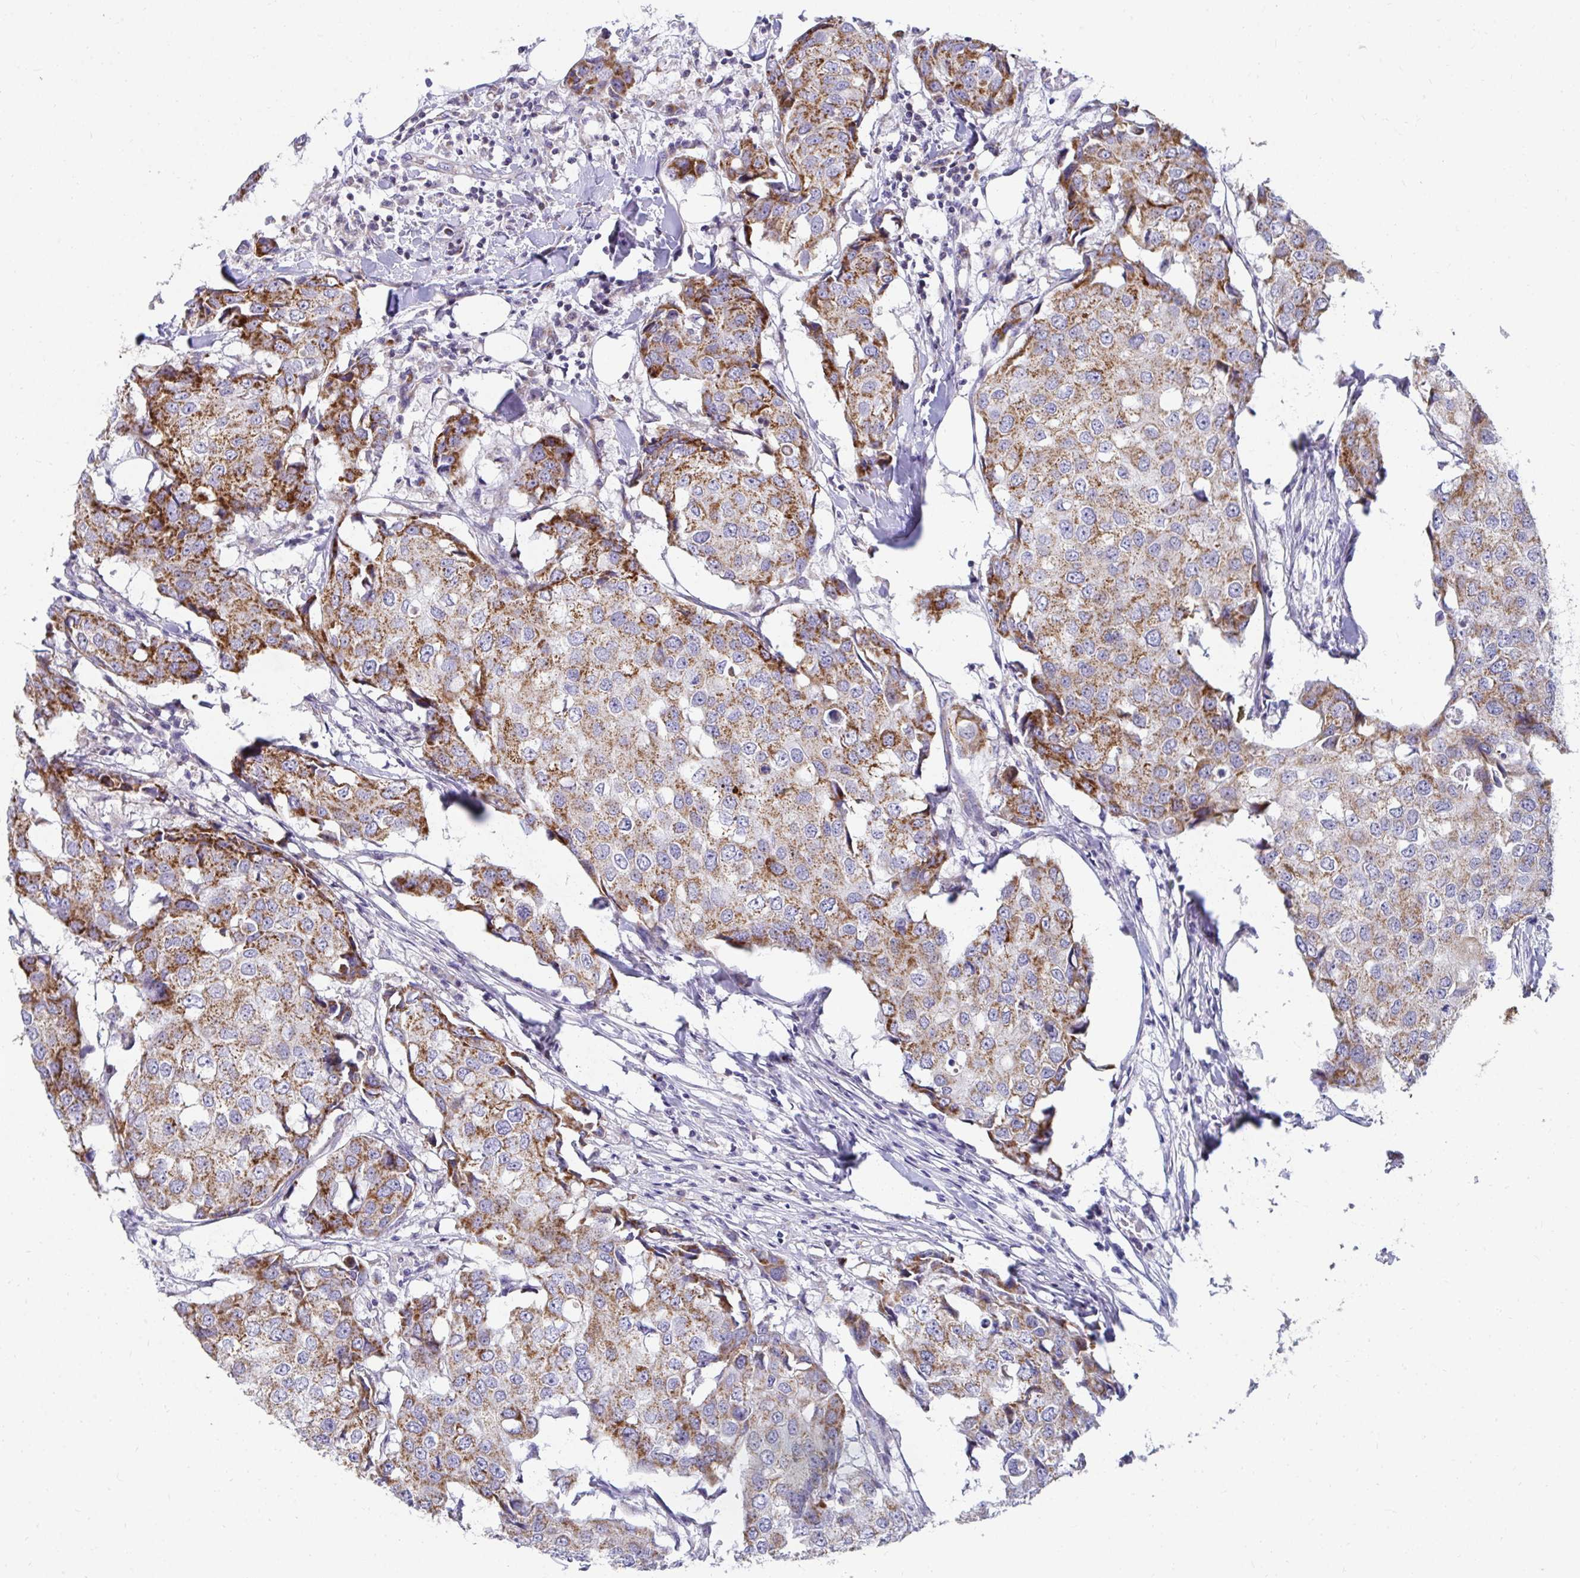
{"staining": {"intensity": "moderate", "quantity": ">75%", "location": "cytoplasmic/membranous"}, "tissue": "breast cancer", "cell_type": "Tumor cells", "image_type": "cancer", "snomed": [{"axis": "morphology", "description": "Duct carcinoma"}, {"axis": "topography", "description": "Breast"}], "caption": "Immunohistochemistry micrograph of neoplastic tissue: human breast cancer stained using immunohistochemistry (IHC) exhibits medium levels of moderate protein expression localized specifically in the cytoplasmic/membranous of tumor cells, appearing as a cytoplasmic/membranous brown color.", "gene": "EXOC5", "patient": {"sex": "female", "age": 27}}